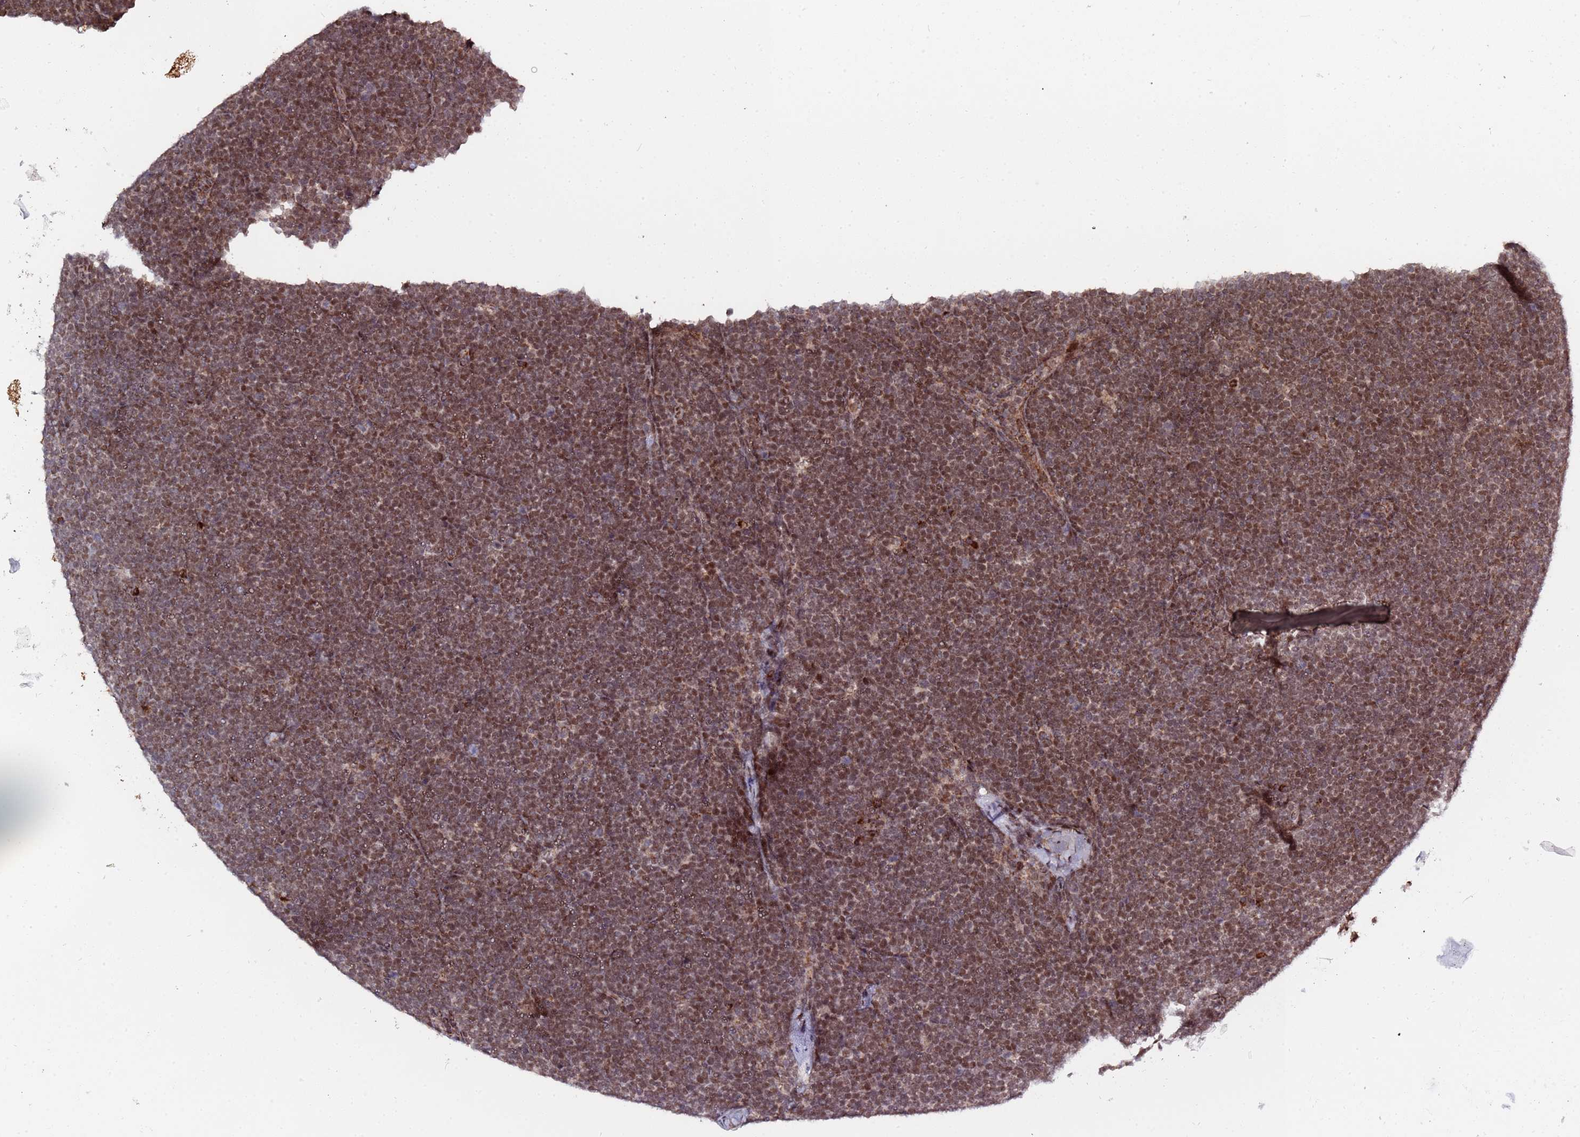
{"staining": {"intensity": "moderate", "quantity": ">75%", "location": "nuclear"}, "tissue": "lymphoma", "cell_type": "Tumor cells", "image_type": "cancer", "snomed": [{"axis": "morphology", "description": "Malignant lymphoma, non-Hodgkin's type, High grade"}, {"axis": "topography", "description": "Lymph node"}], "caption": "This micrograph exhibits immunohistochemistry staining of human malignant lymphoma, non-Hodgkin's type (high-grade), with medium moderate nuclear staining in about >75% of tumor cells.", "gene": "RCOR2", "patient": {"sex": "male", "age": 13}}